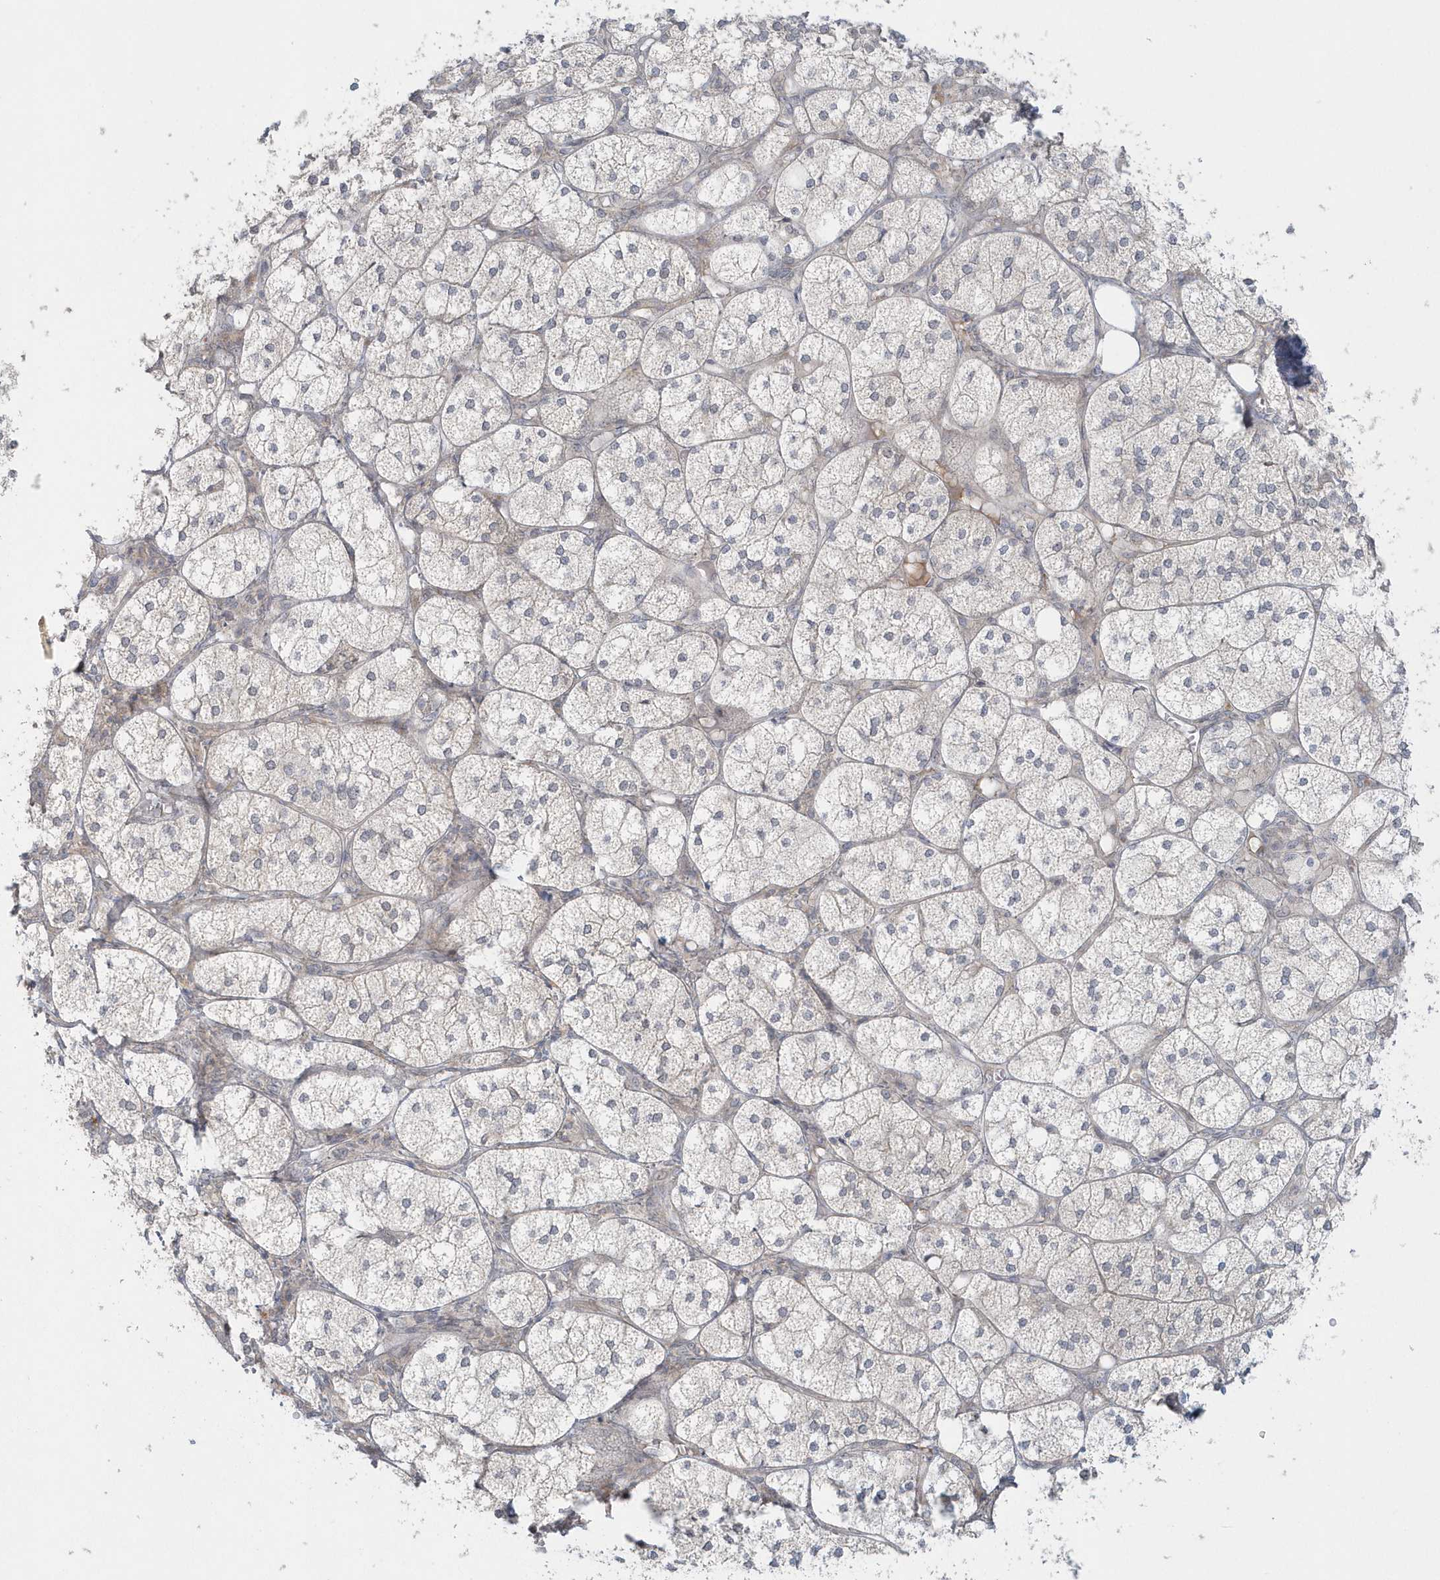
{"staining": {"intensity": "moderate", "quantity": "25%-75%", "location": "cytoplasmic/membranous,nuclear"}, "tissue": "adrenal gland", "cell_type": "Glandular cells", "image_type": "normal", "snomed": [{"axis": "morphology", "description": "Normal tissue, NOS"}, {"axis": "topography", "description": "Adrenal gland"}], "caption": "Adrenal gland stained for a protein shows moderate cytoplasmic/membranous,nuclear positivity in glandular cells. (DAB IHC with brightfield microscopy, high magnification).", "gene": "BLTP3A", "patient": {"sex": "female", "age": 61}}